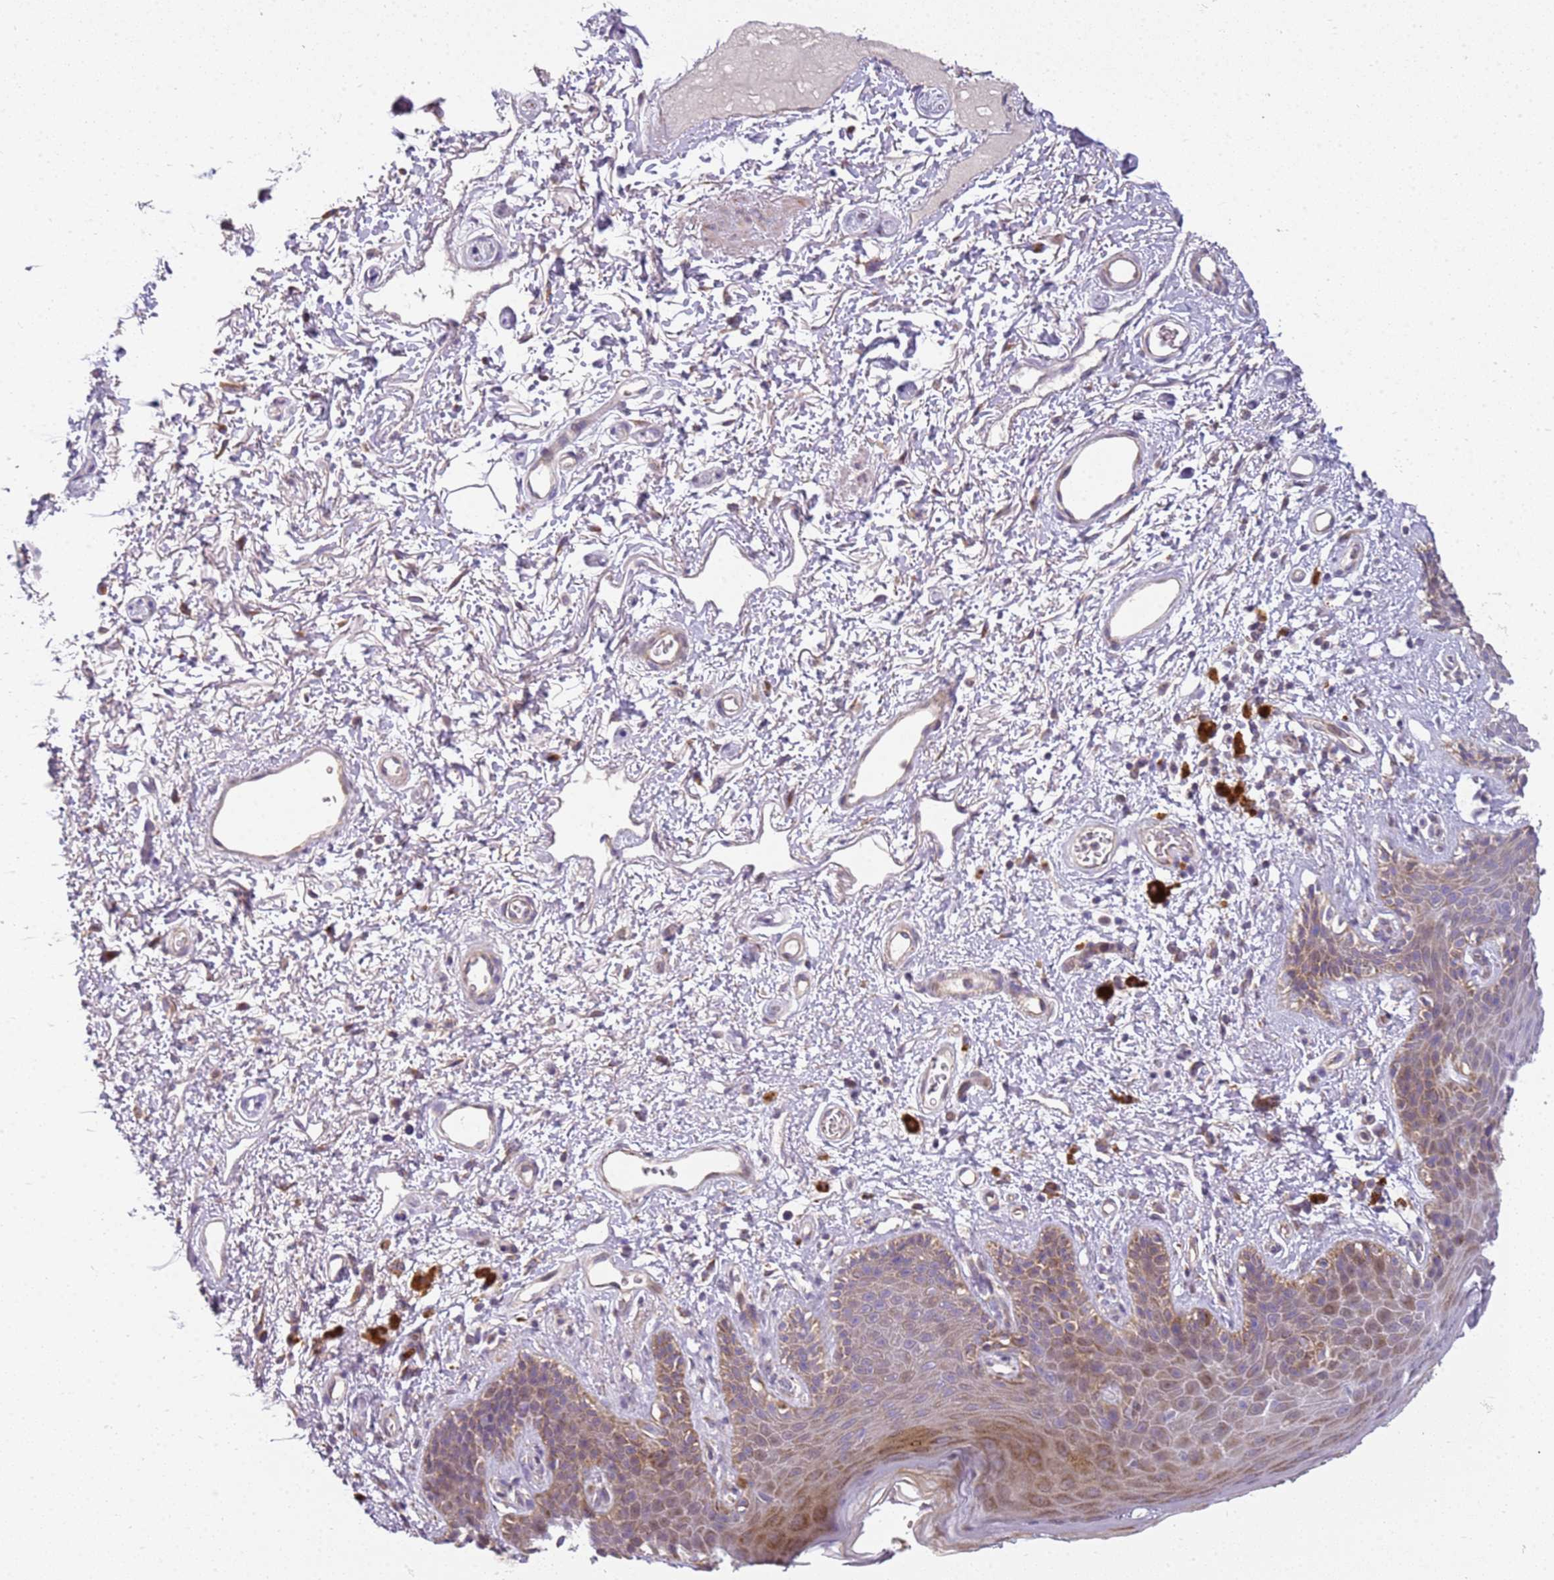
{"staining": {"intensity": "weak", "quantity": "25%-75%", "location": "cytoplasmic/membranous"}, "tissue": "skin", "cell_type": "Epidermal cells", "image_type": "normal", "snomed": [{"axis": "morphology", "description": "Normal tissue, NOS"}, {"axis": "topography", "description": "Anal"}], "caption": "Protein expression analysis of normal human skin reveals weak cytoplasmic/membranous staining in approximately 25%-75% of epidermal cells. The protein is shown in brown color, while the nuclei are stained blue.", "gene": "TMEM200C", "patient": {"sex": "female", "age": 46}}